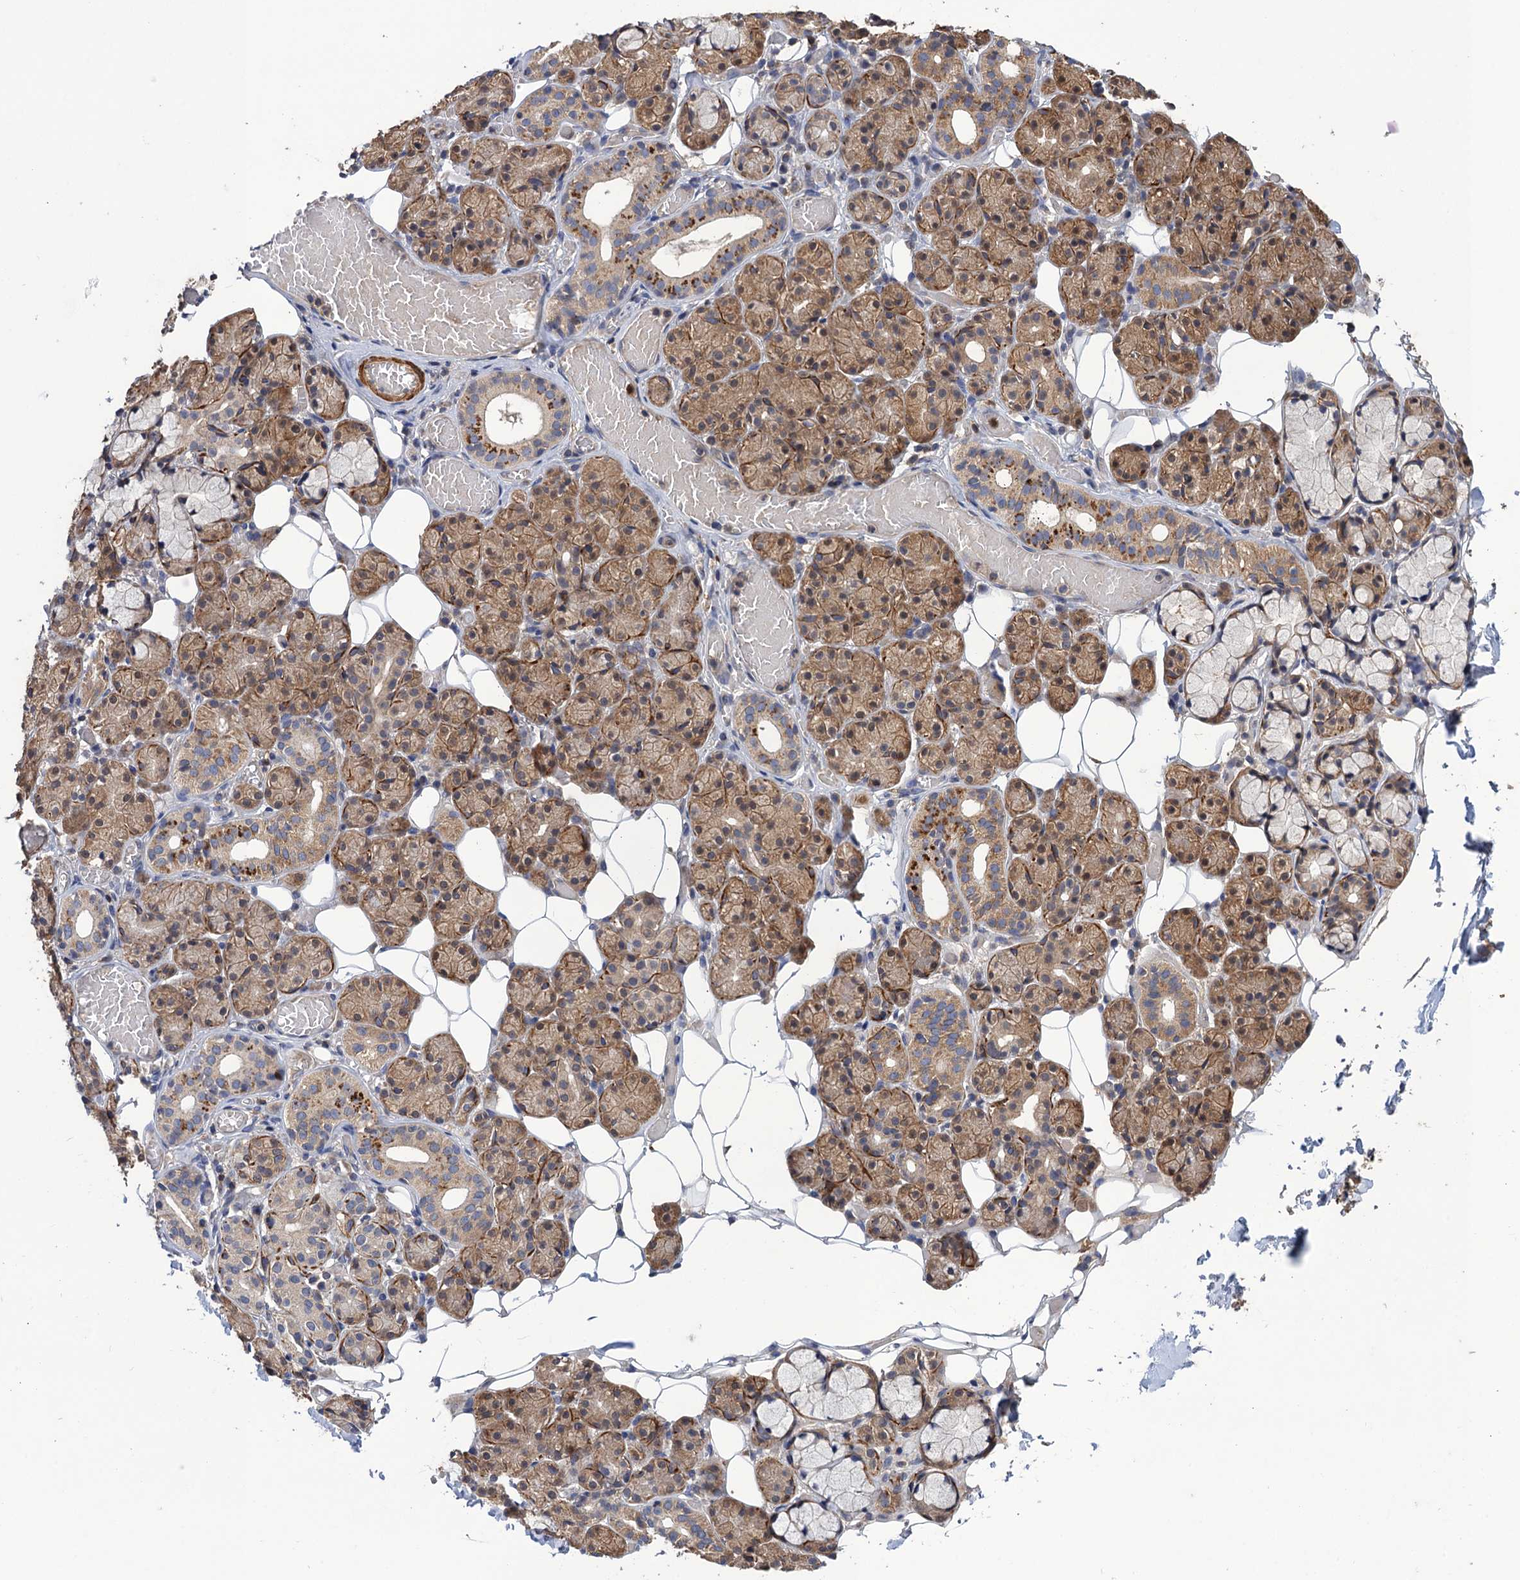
{"staining": {"intensity": "moderate", "quantity": ">75%", "location": "cytoplasmic/membranous"}, "tissue": "salivary gland", "cell_type": "Glandular cells", "image_type": "normal", "snomed": [{"axis": "morphology", "description": "Normal tissue, NOS"}, {"axis": "topography", "description": "Salivary gland"}], "caption": "The micrograph shows immunohistochemical staining of unremarkable salivary gland. There is moderate cytoplasmic/membranous positivity is present in approximately >75% of glandular cells.", "gene": "DGKA", "patient": {"sex": "male", "age": 63}}